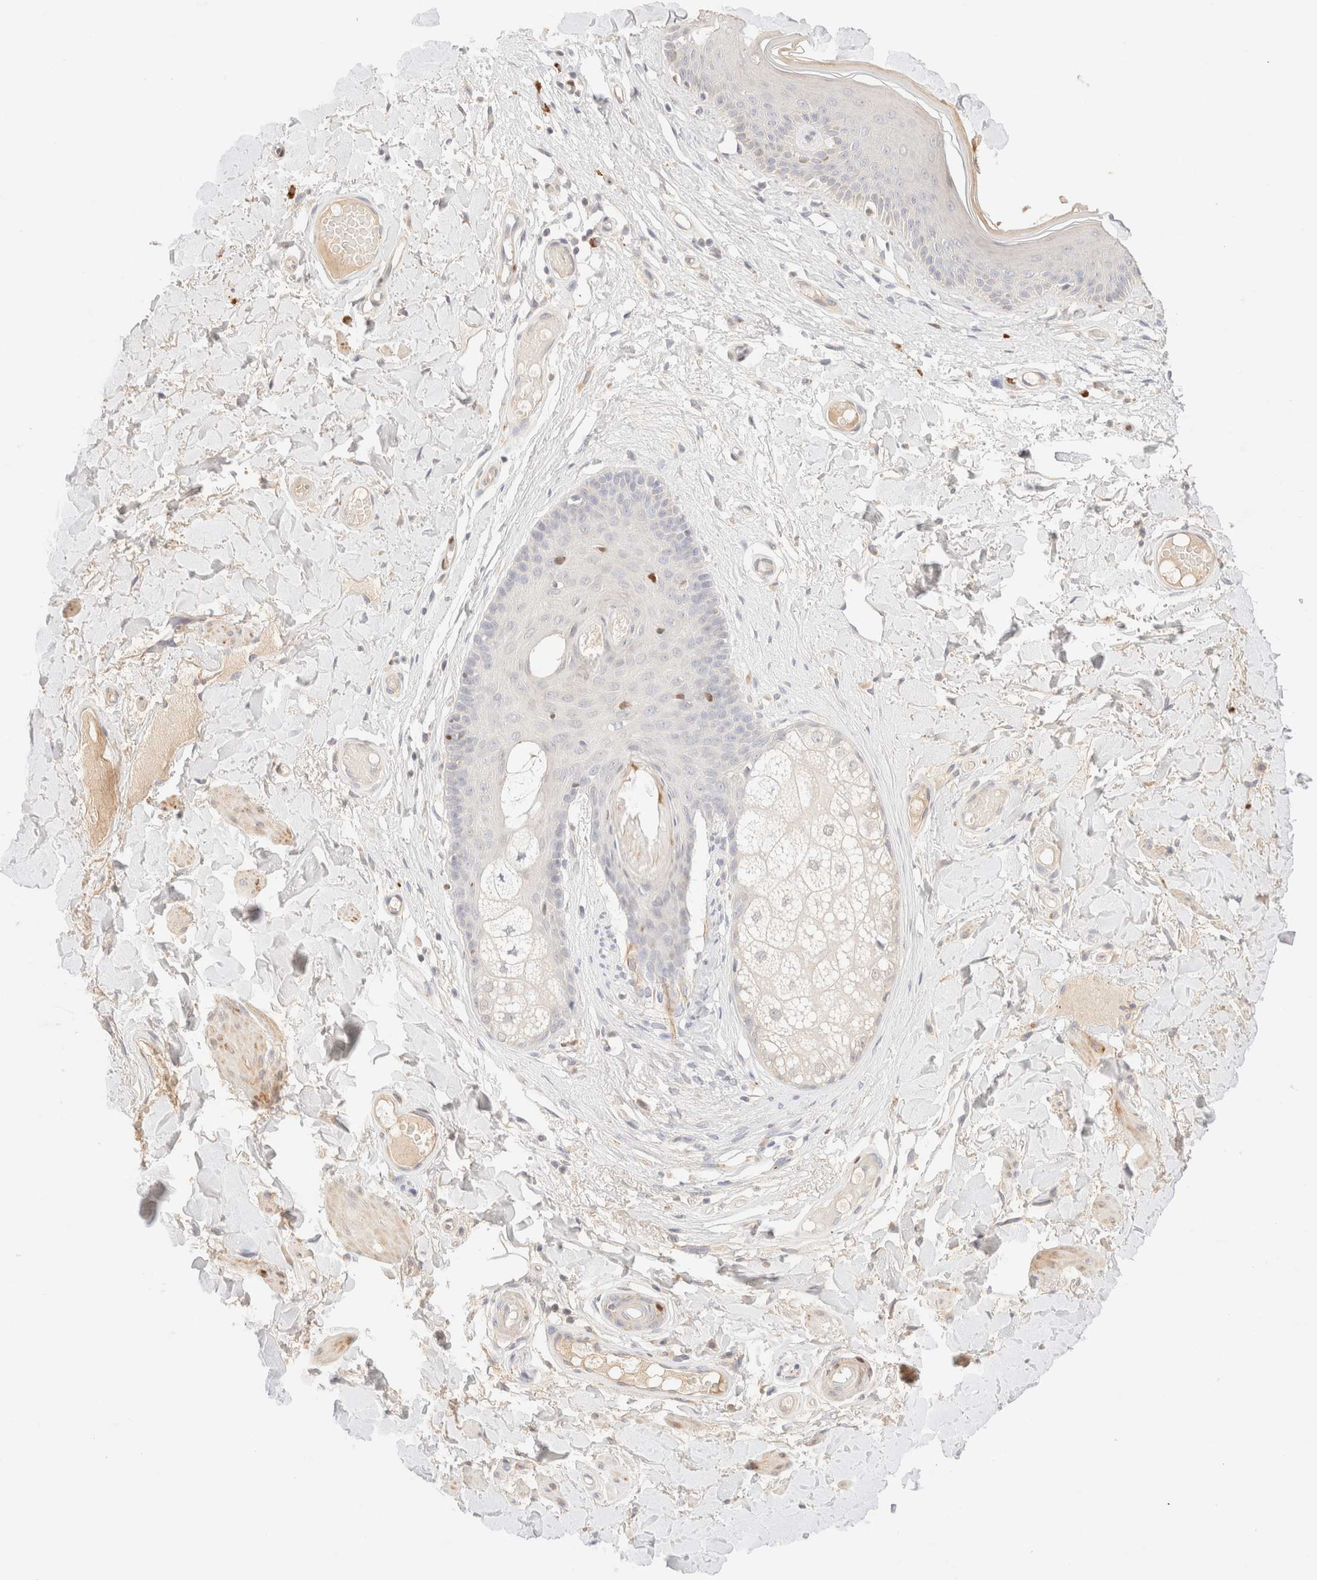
{"staining": {"intensity": "moderate", "quantity": "<25%", "location": "cytoplasmic/membranous"}, "tissue": "skin", "cell_type": "Epidermal cells", "image_type": "normal", "snomed": [{"axis": "morphology", "description": "Normal tissue, NOS"}, {"axis": "topography", "description": "Vulva"}], "caption": "Epidermal cells exhibit moderate cytoplasmic/membranous staining in about <25% of cells in benign skin.", "gene": "SNTB1", "patient": {"sex": "female", "age": 73}}